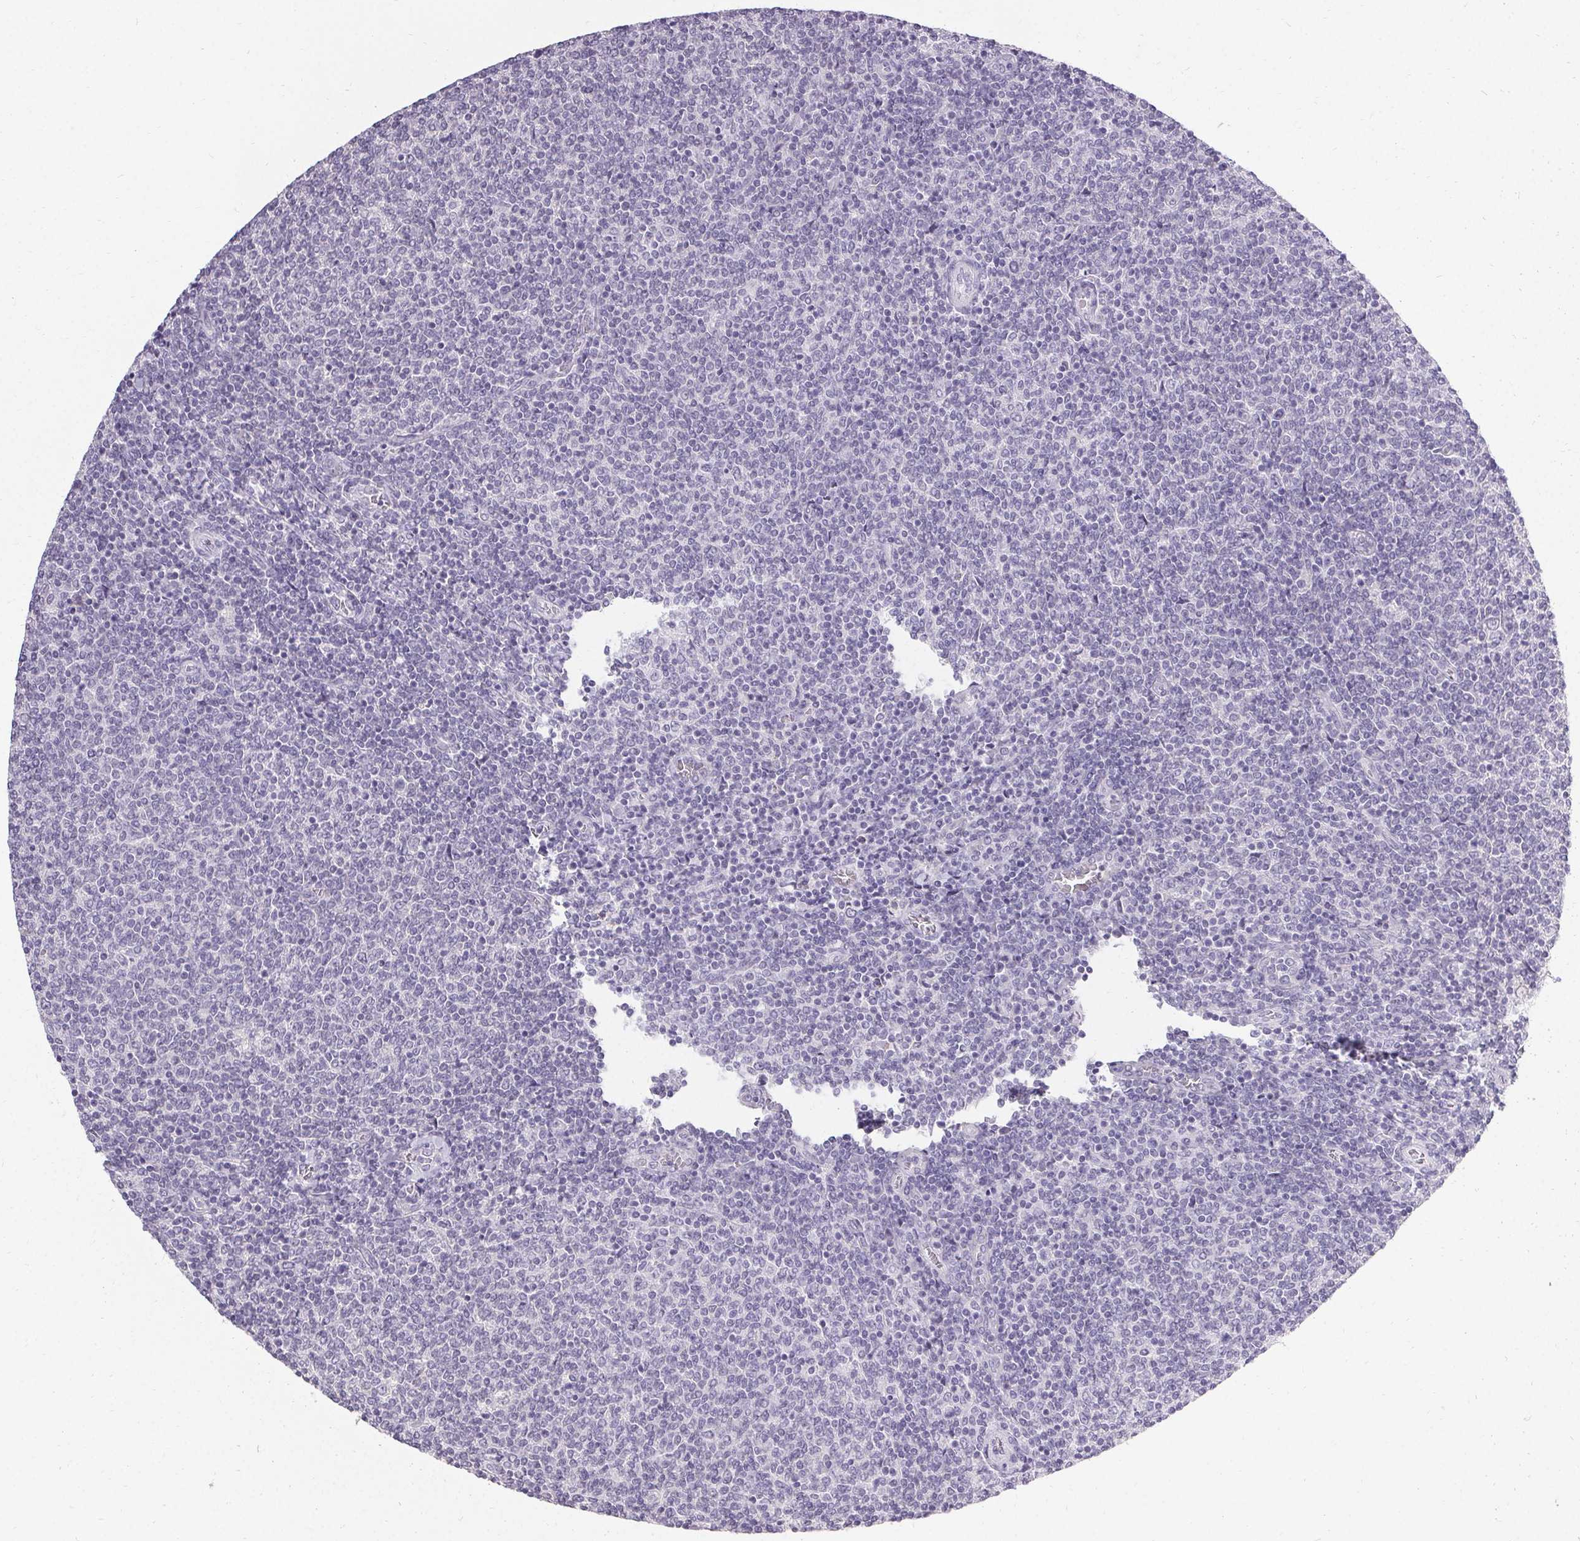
{"staining": {"intensity": "negative", "quantity": "none", "location": "none"}, "tissue": "lymphoma", "cell_type": "Tumor cells", "image_type": "cancer", "snomed": [{"axis": "morphology", "description": "Malignant lymphoma, non-Hodgkin's type, Low grade"}, {"axis": "topography", "description": "Lymph node"}], "caption": "Tumor cells show no significant protein expression in lymphoma.", "gene": "PMEL", "patient": {"sex": "male", "age": 52}}